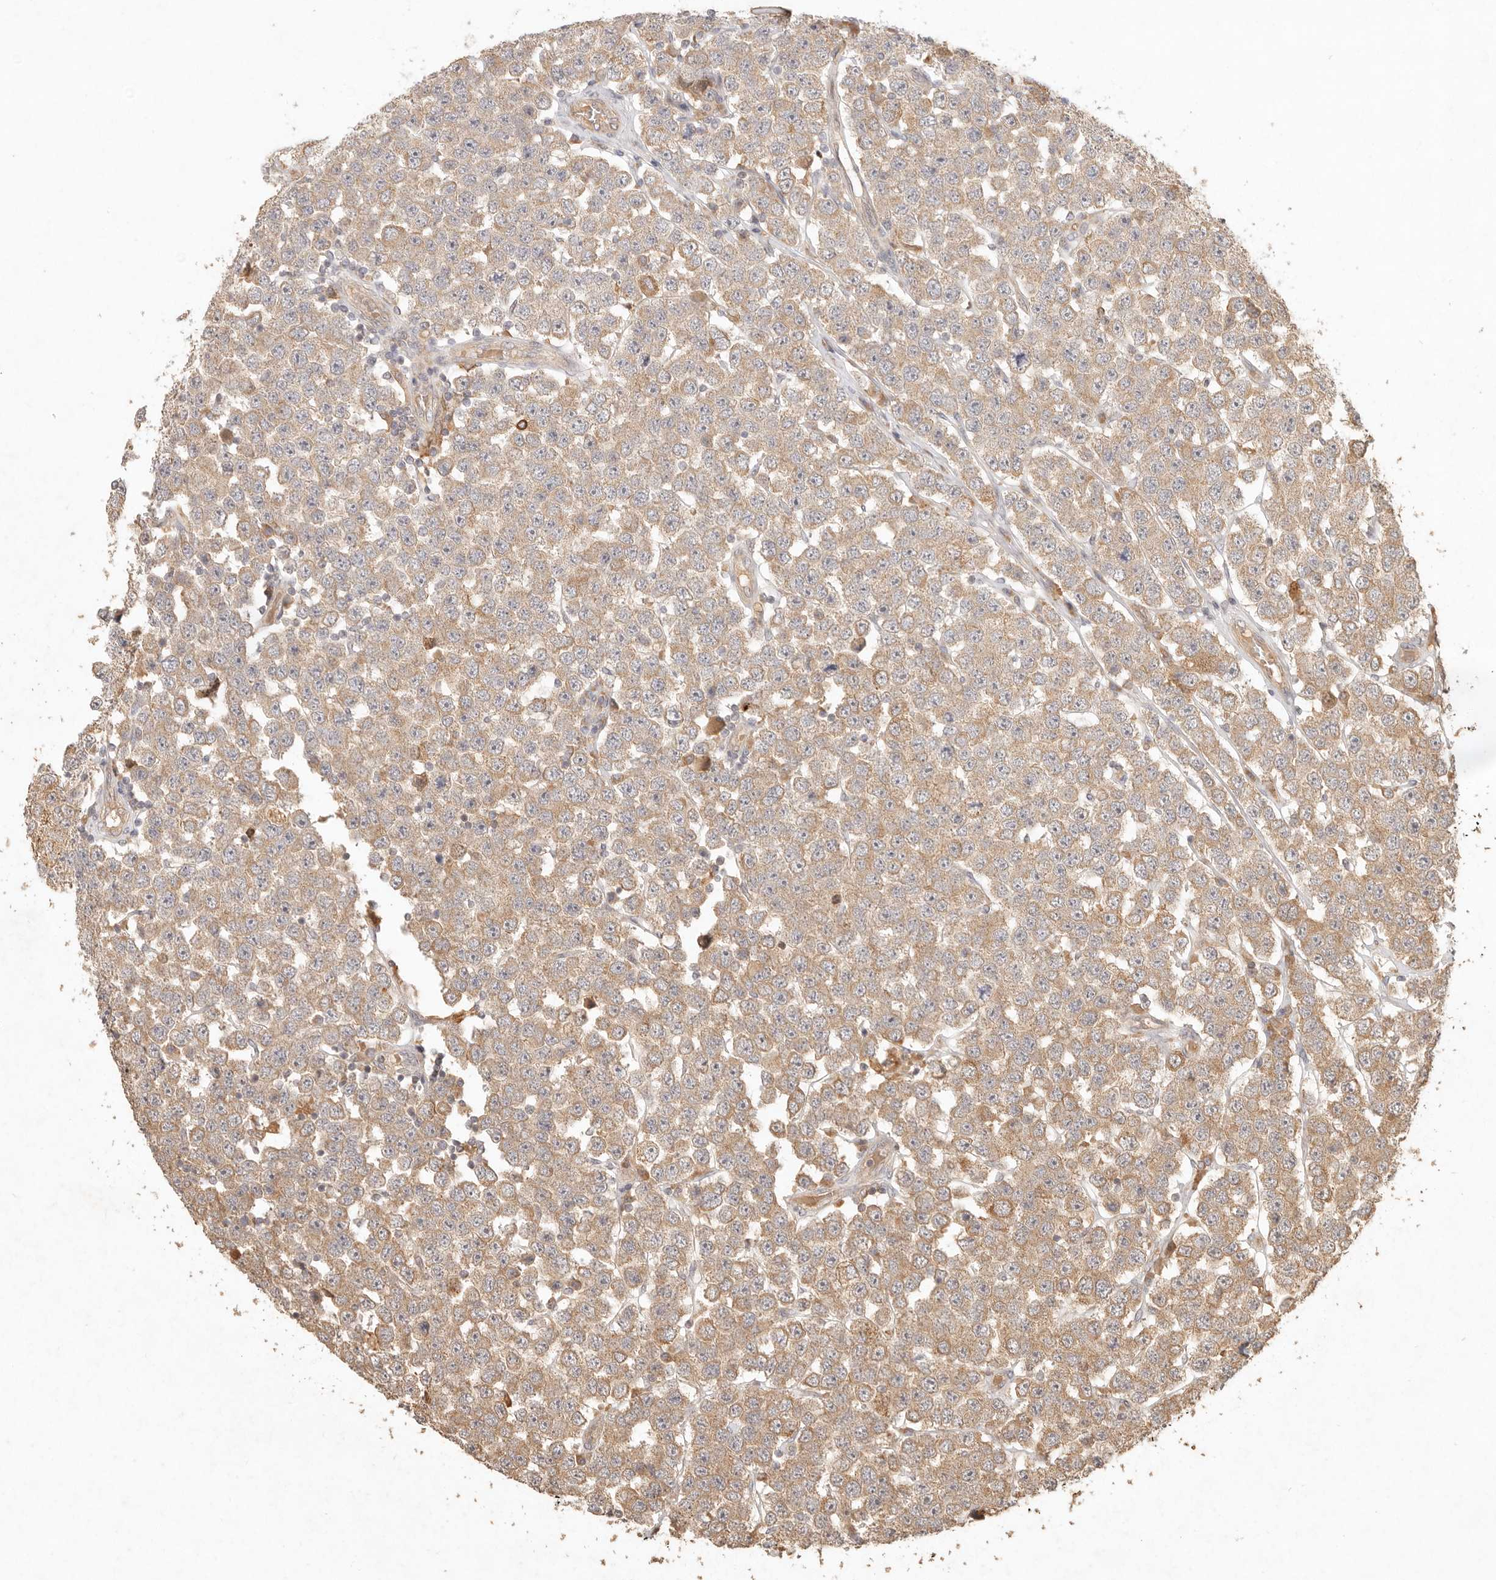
{"staining": {"intensity": "moderate", "quantity": ">75%", "location": "cytoplasmic/membranous"}, "tissue": "testis cancer", "cell_type": "Tumor cells", "image_type": "cancer", "snomed": [{"axis": "morphology", "description": "Seminoma, NOS"}, {"axis": "topography", "description": "Testis"}], "caption": "Moderate cytoplasmic/membranous protein staining is present in about >75% of tumor cells in testis cancer. (brown staining indicates protein expression, while blue staining denotes nuclei).", "gene": "CLEC4C", "patient": {"sex": "male", "age": 28}}